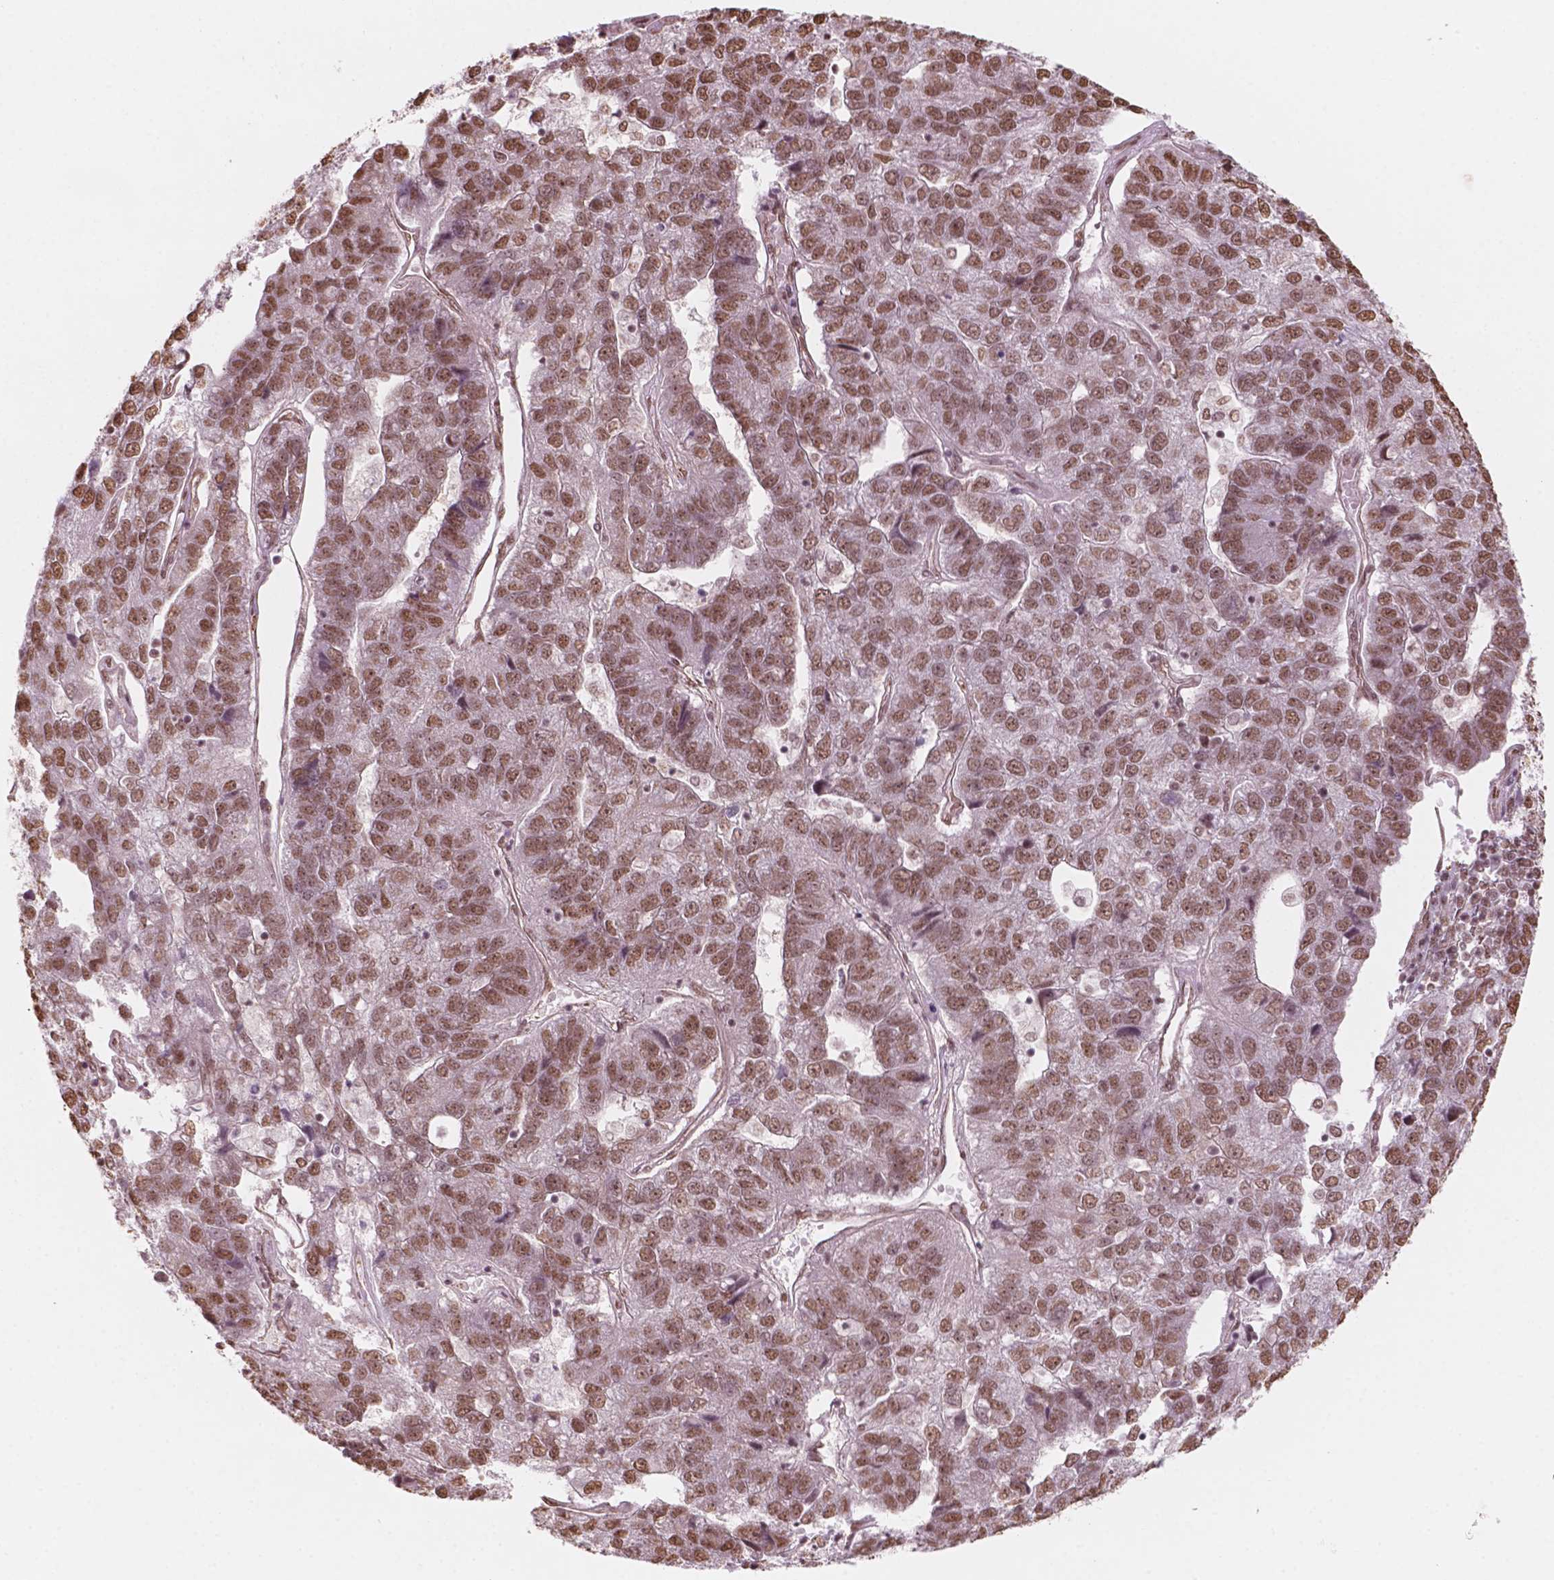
{"staining": {"intensity": "moderate", "quantity": ">75%", "location": "nuclear"}, "tissue": "pancreatic cancer", "cell_type": "Tumor cells", "image_type": "cancer", "snomed": [{"axis": "morphology", "description": "Adenocarcinoma, NOS"}, {"axis": "topography", "description": "Pancreas"}], "caption": "Immunohistochemical staining of human adenocarcinoma (pancreatic) reveals medium levels of moderate nuclear protein staining in approximately >75% of tumor cells.", "gene": "GTF3C5", "patient": {"sex": "female", "age": 61}}